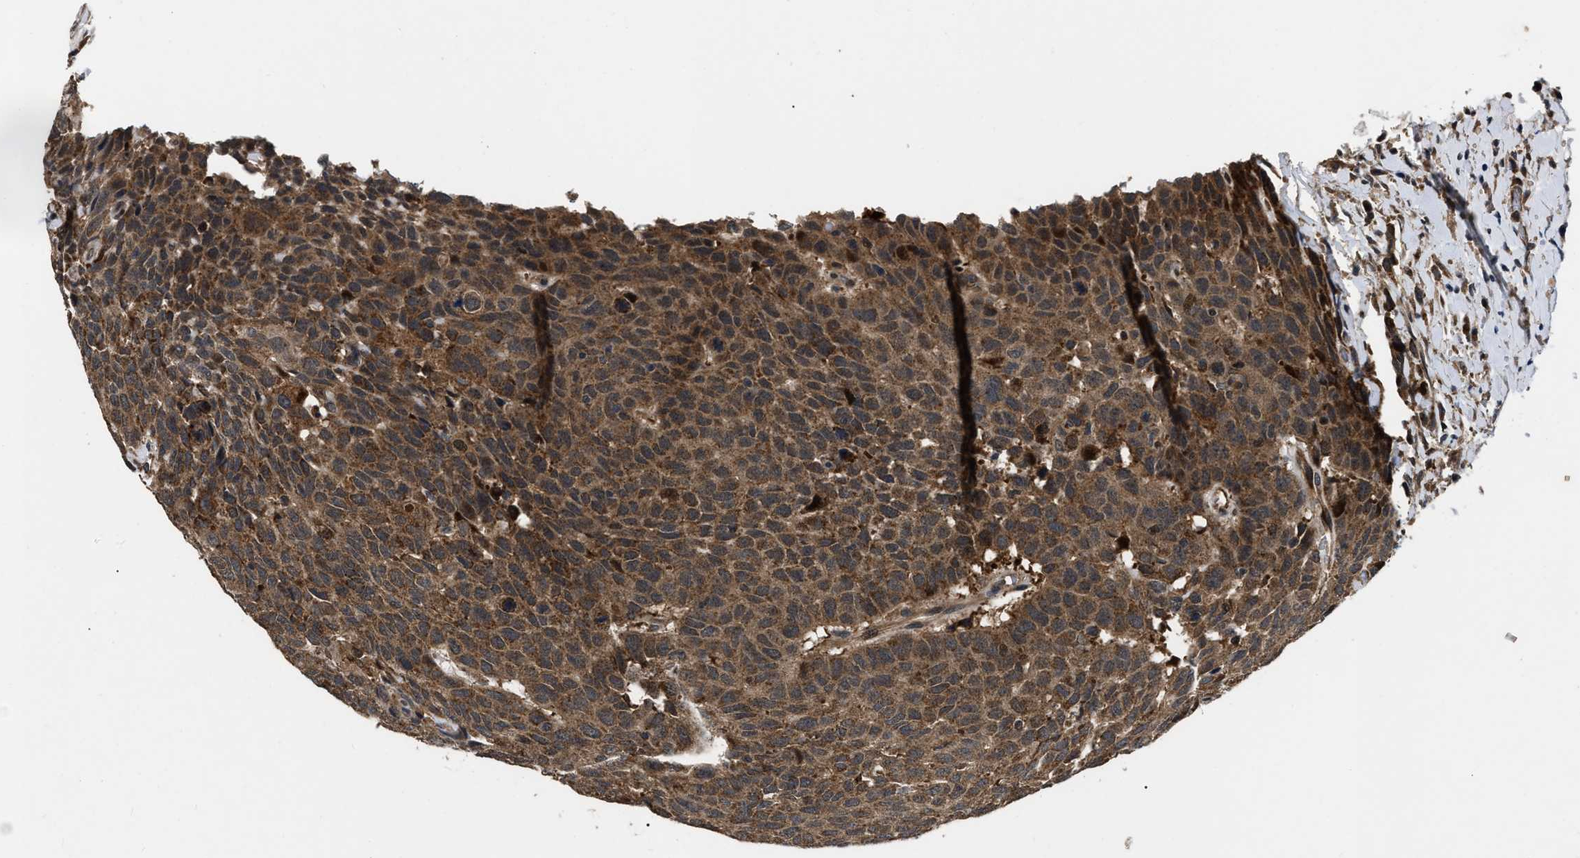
{"staining": {"intensity": "moderate", "quantity": ">75%", "location": "cytoplasmic/membranous"}, "tissue": "head and neck cancer", "cell_type": "Tumor cells", "image_type": "cancer", "snomed": [{"axis": "morphology", "description": "Squamous cell carcinoma, NOS"}, {"axis": "topography", "description": "Head-Neck"}], "caption": "Protein positivity by immunohistochemistry shows moderate cytoplasmic/membranous positivity in approximately >75% of tumor cells in head and neck cancer.", "gene": "PPWD1", "patient": {"sex": "male", "age": 66}}